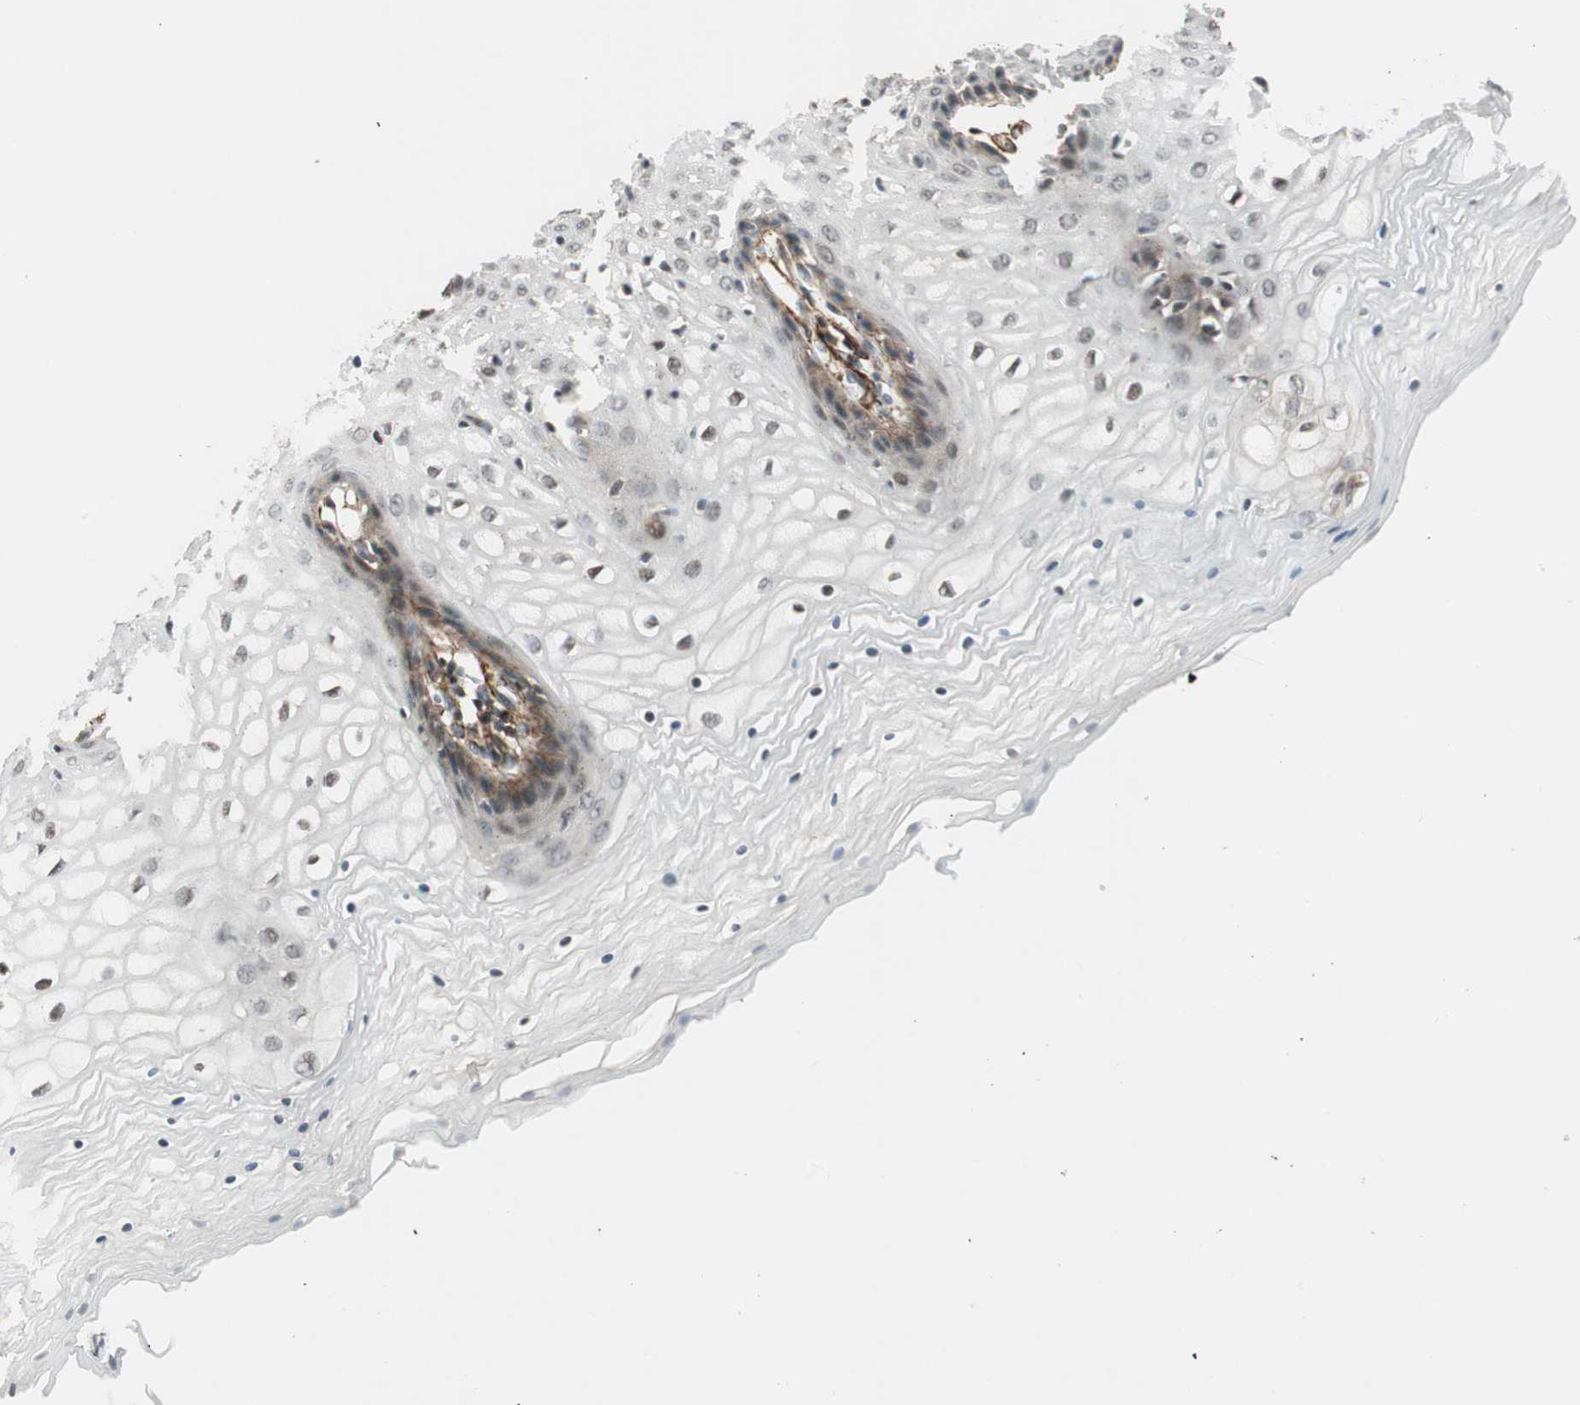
{"staining": {"intensity": "weak", "quantity": "<25%", "location": "cytoplasmic/membranous,nuclear"}, "tissue": "vagina", "cell_type": "Squamous epithelial cells", "image_type": "normal", "snomed": [{"axis": "morphology", "description": "Normal tissue, NOS"}, {"axis": "topography", "description": "Vagina"}], "caption": "Immunohistochemistry histopathology image of unremarkable vagina: vagina stained with DAB exhibits no significant protein staining in squamous epithelial cells. (DAB immunohistochemistry (IHC) visualized using brightfield microscopy, high magnification).", "gene": "CDK19", "patient": {"sex": "female", "age": 34}}